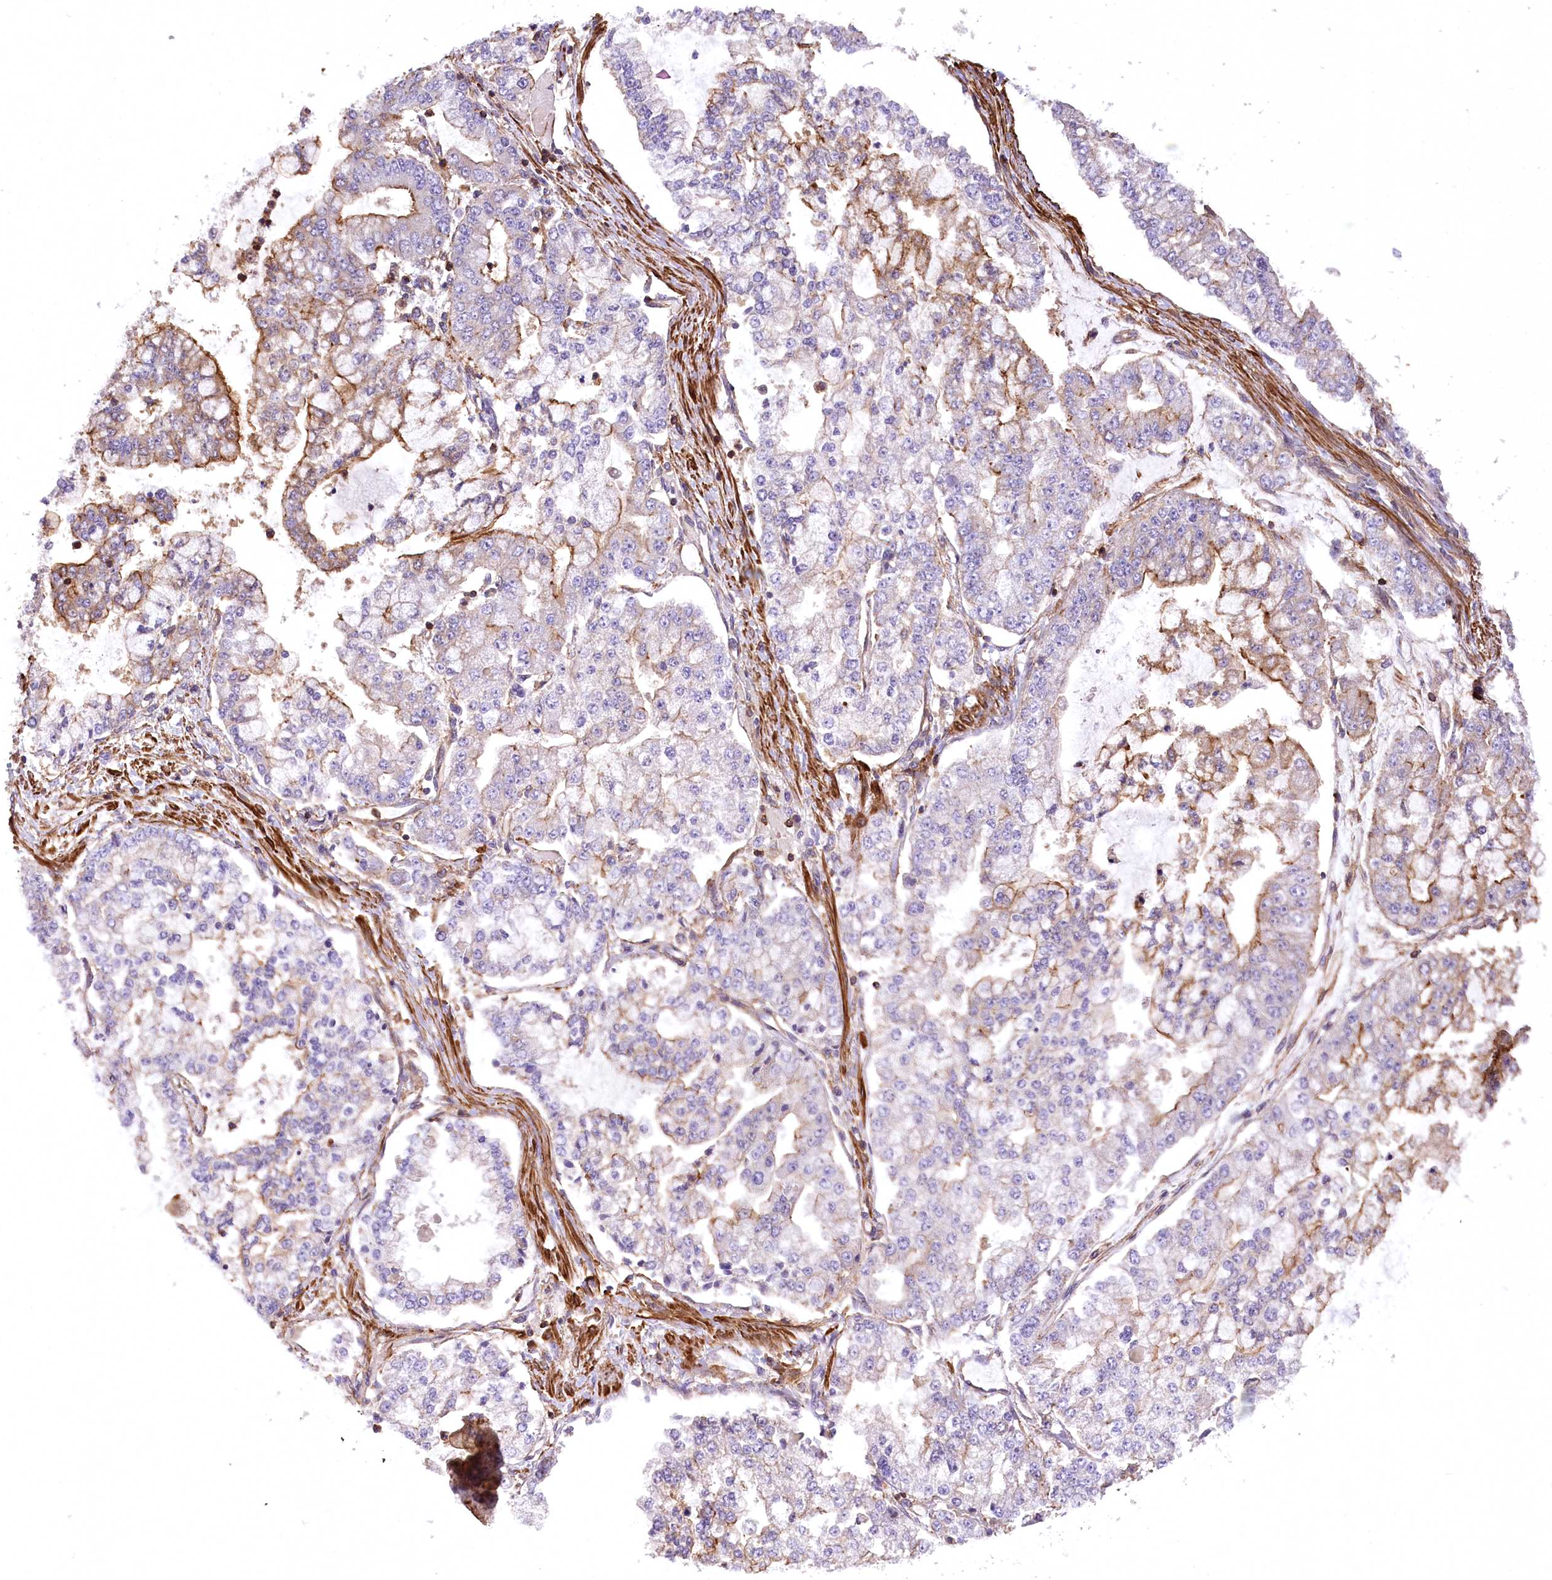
{"staining": {"intensity": "moderate", "quantity": "<25%", "location": "cytoplasmic/membranous"}, "tissue": "stomach cancer", "cell_type": "Tumor cells", "image_type": "cancer", "snomed": [{"axis": "morphology", "description": "Adenocarcinoma, NOS"}, {"axis": "topography", "description": "Stomach"}], "caption": "Immunohistochemical staining of human stomach cancer displays low levels of moderate cytoplasmic/membranous staining in about <25% of tumor cells.", "gene": "DPP3", "patient": {"sex": "male", "age": 76}}